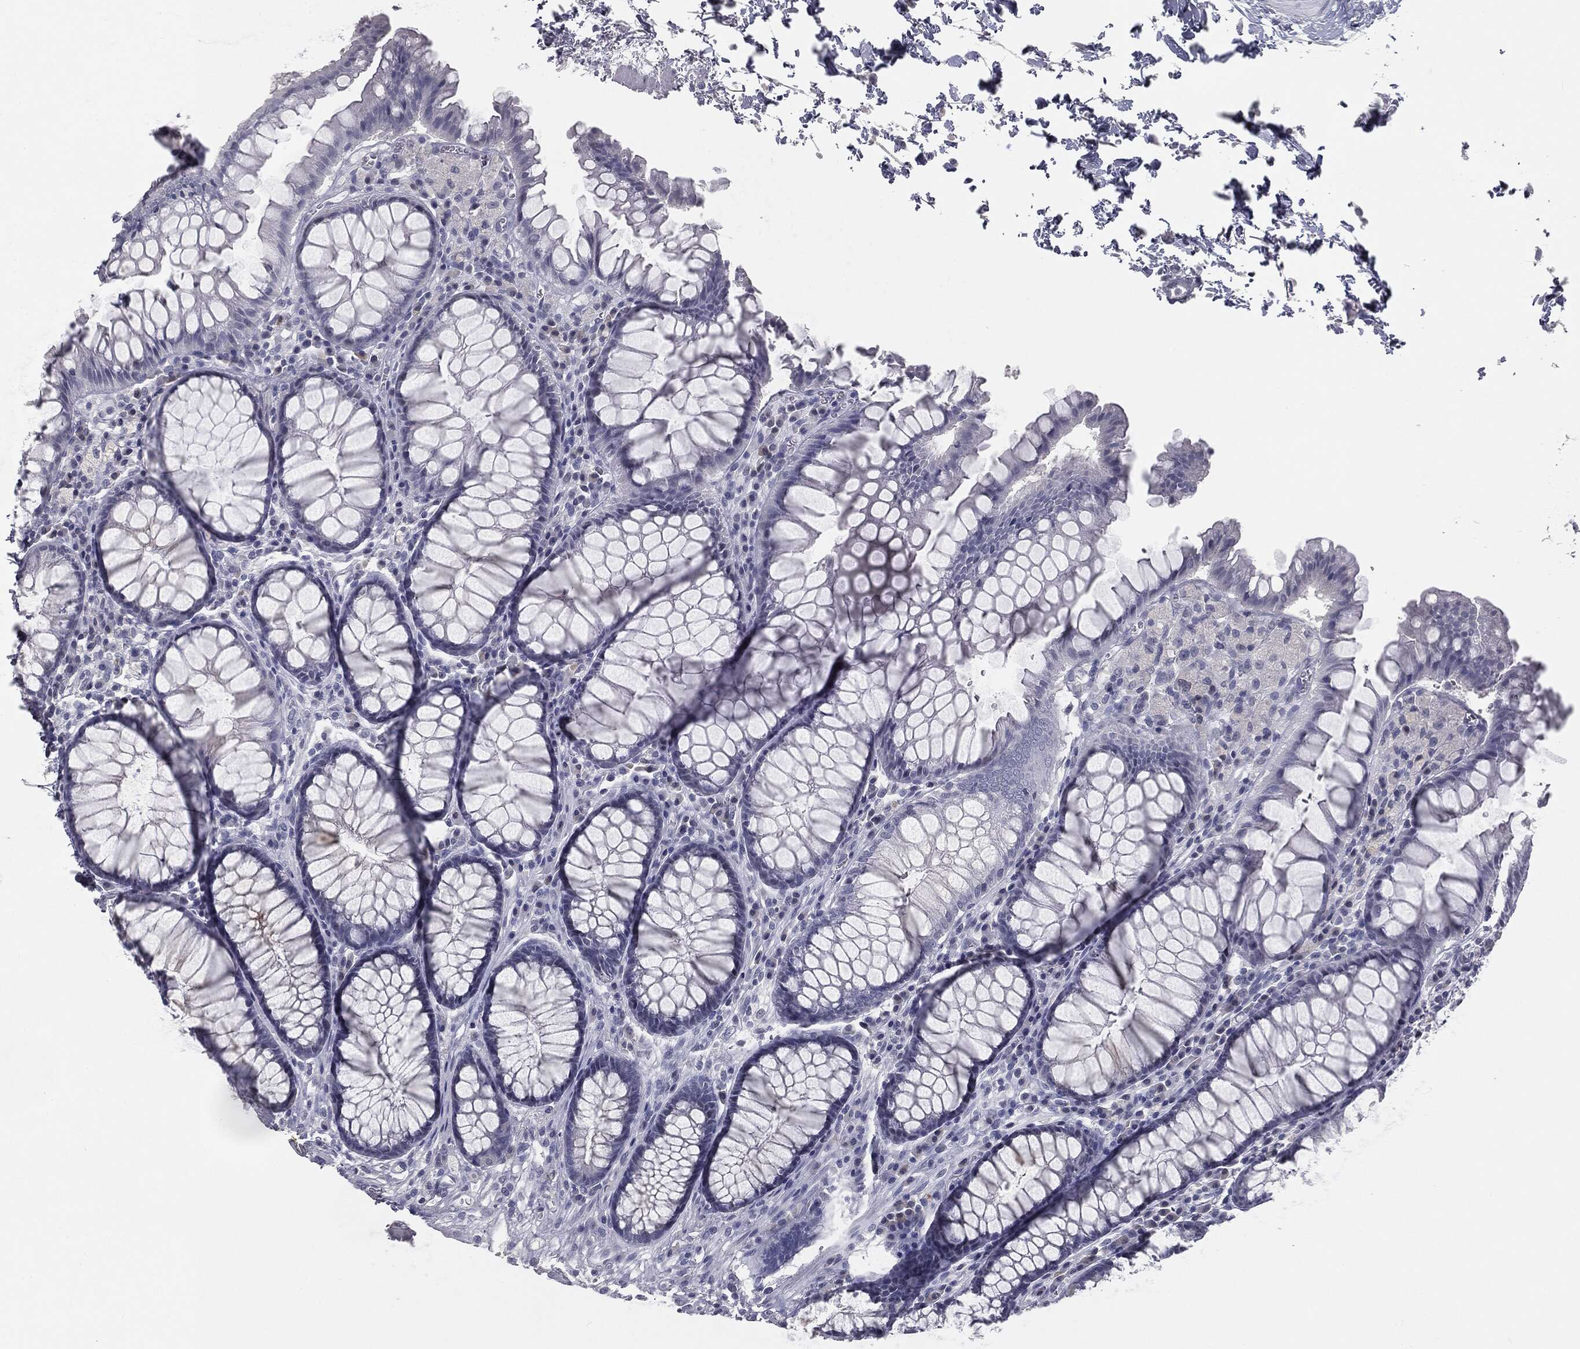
{"staining": {"intensity": "negative", "quantity": "none", "location": "none"}, "tissue": "rectum", "cell_type": "Glandular cells", "image_type": "normal", "snomed": [{"axis": "morphology", "description": "Normal tissue, NOS"}, {"axis": "topography", "description": "Rectum"}], "caption": "This is an immunohistochemistry histopathology image of normal human rectum. There is no expression in glandular cells.", "gene": "PRAME", "patient": {"sex": "female", "age": 68}}